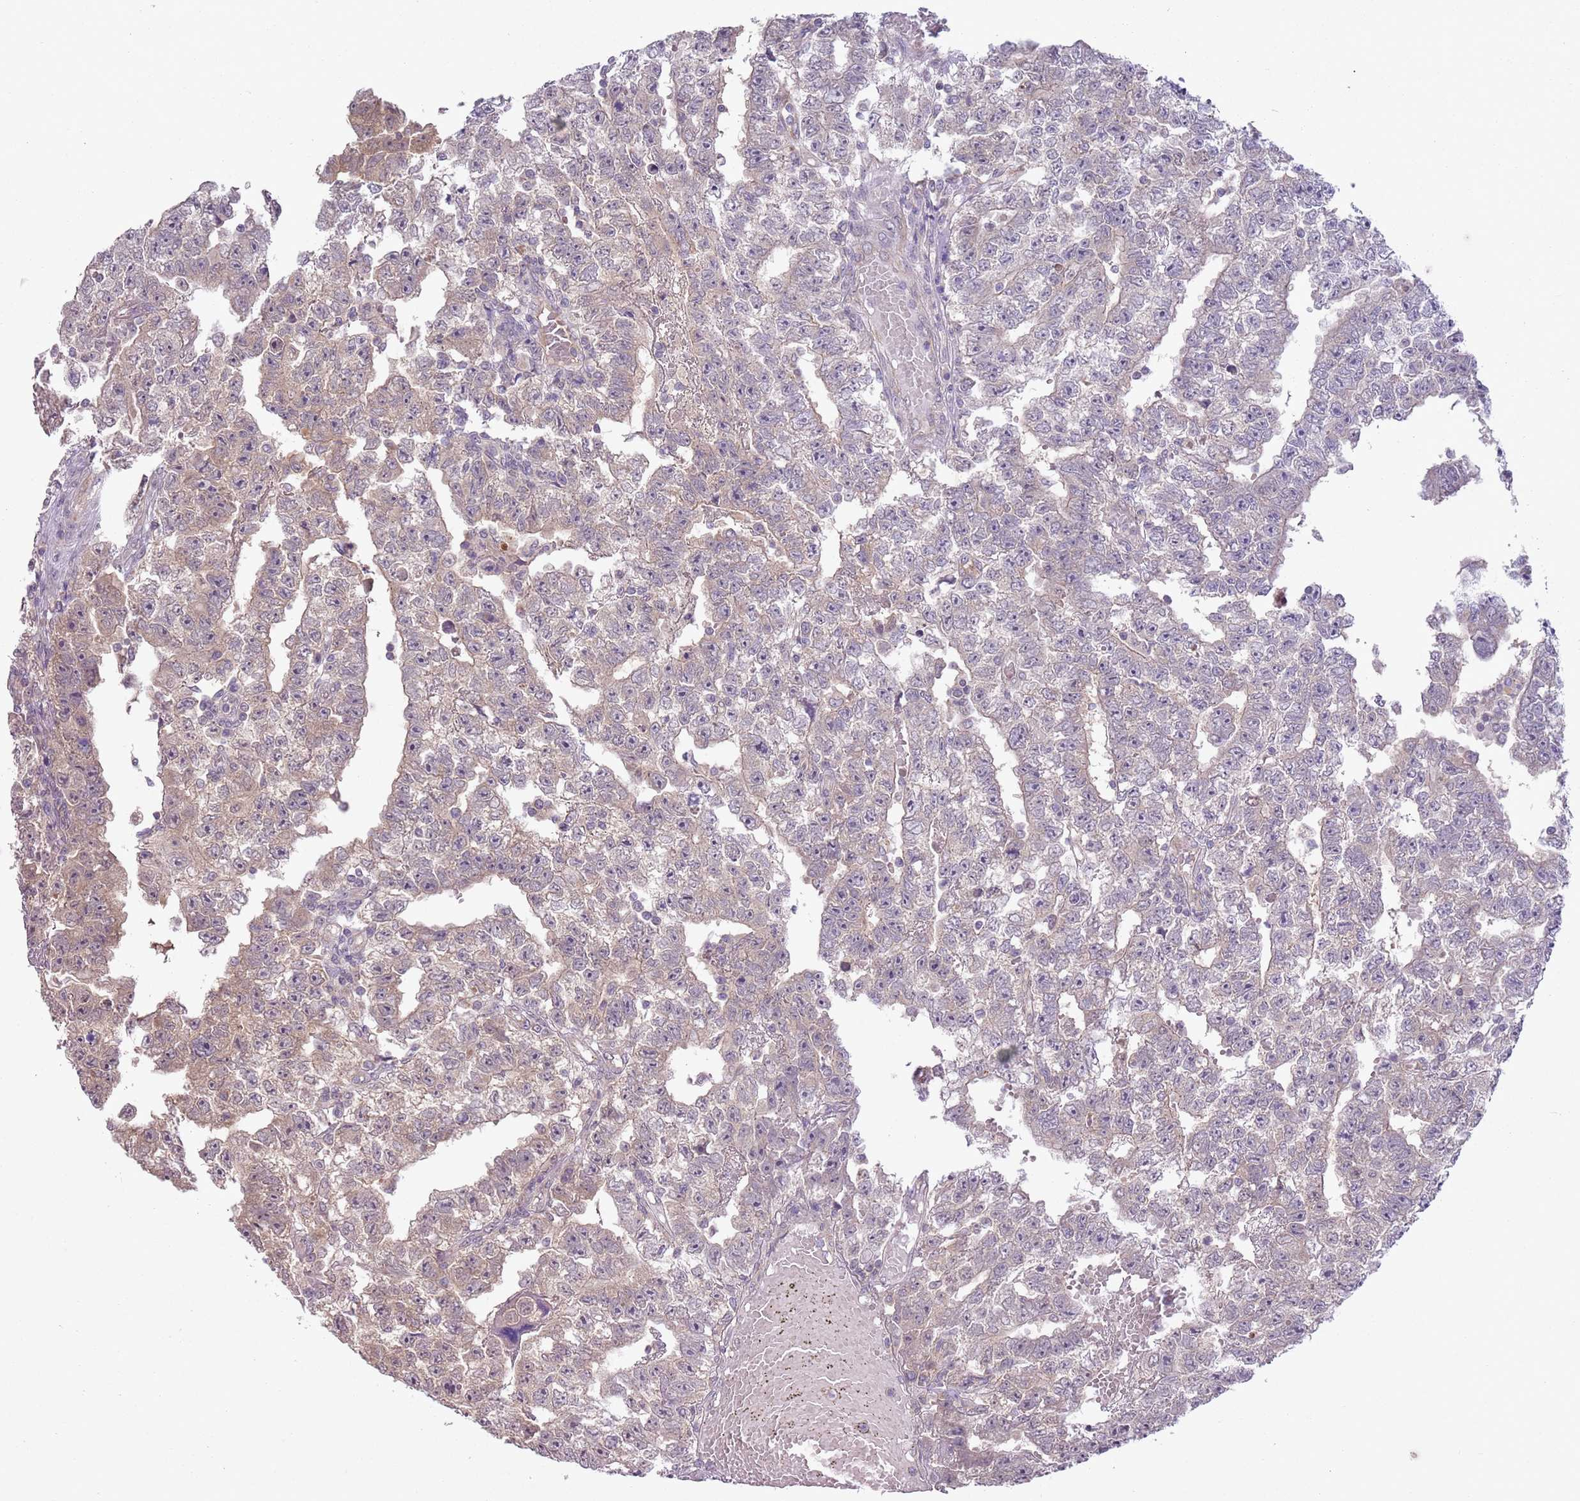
{"staining": {"intensity": "weak", "quantity": "<25%", "location": "cytoplasmic/membranous"}, "tissue": "testis cancer", "cell_type": "Tumor cells", "image_type": "cancer", "snomed": [{"axis": "morphology", "description": "Carcinoma, Embryonal, NOS"}, {"axis": "topography", "description": "Testis"}], "caption": "Histopathology image shows no significant protein staining in tumor cells of testis embryonal carcinoma. (DAB immunohistochemistry (IHC), high magnification).", "gene": "SKOR2", "patient": {"sex": "male", "age": 25}}